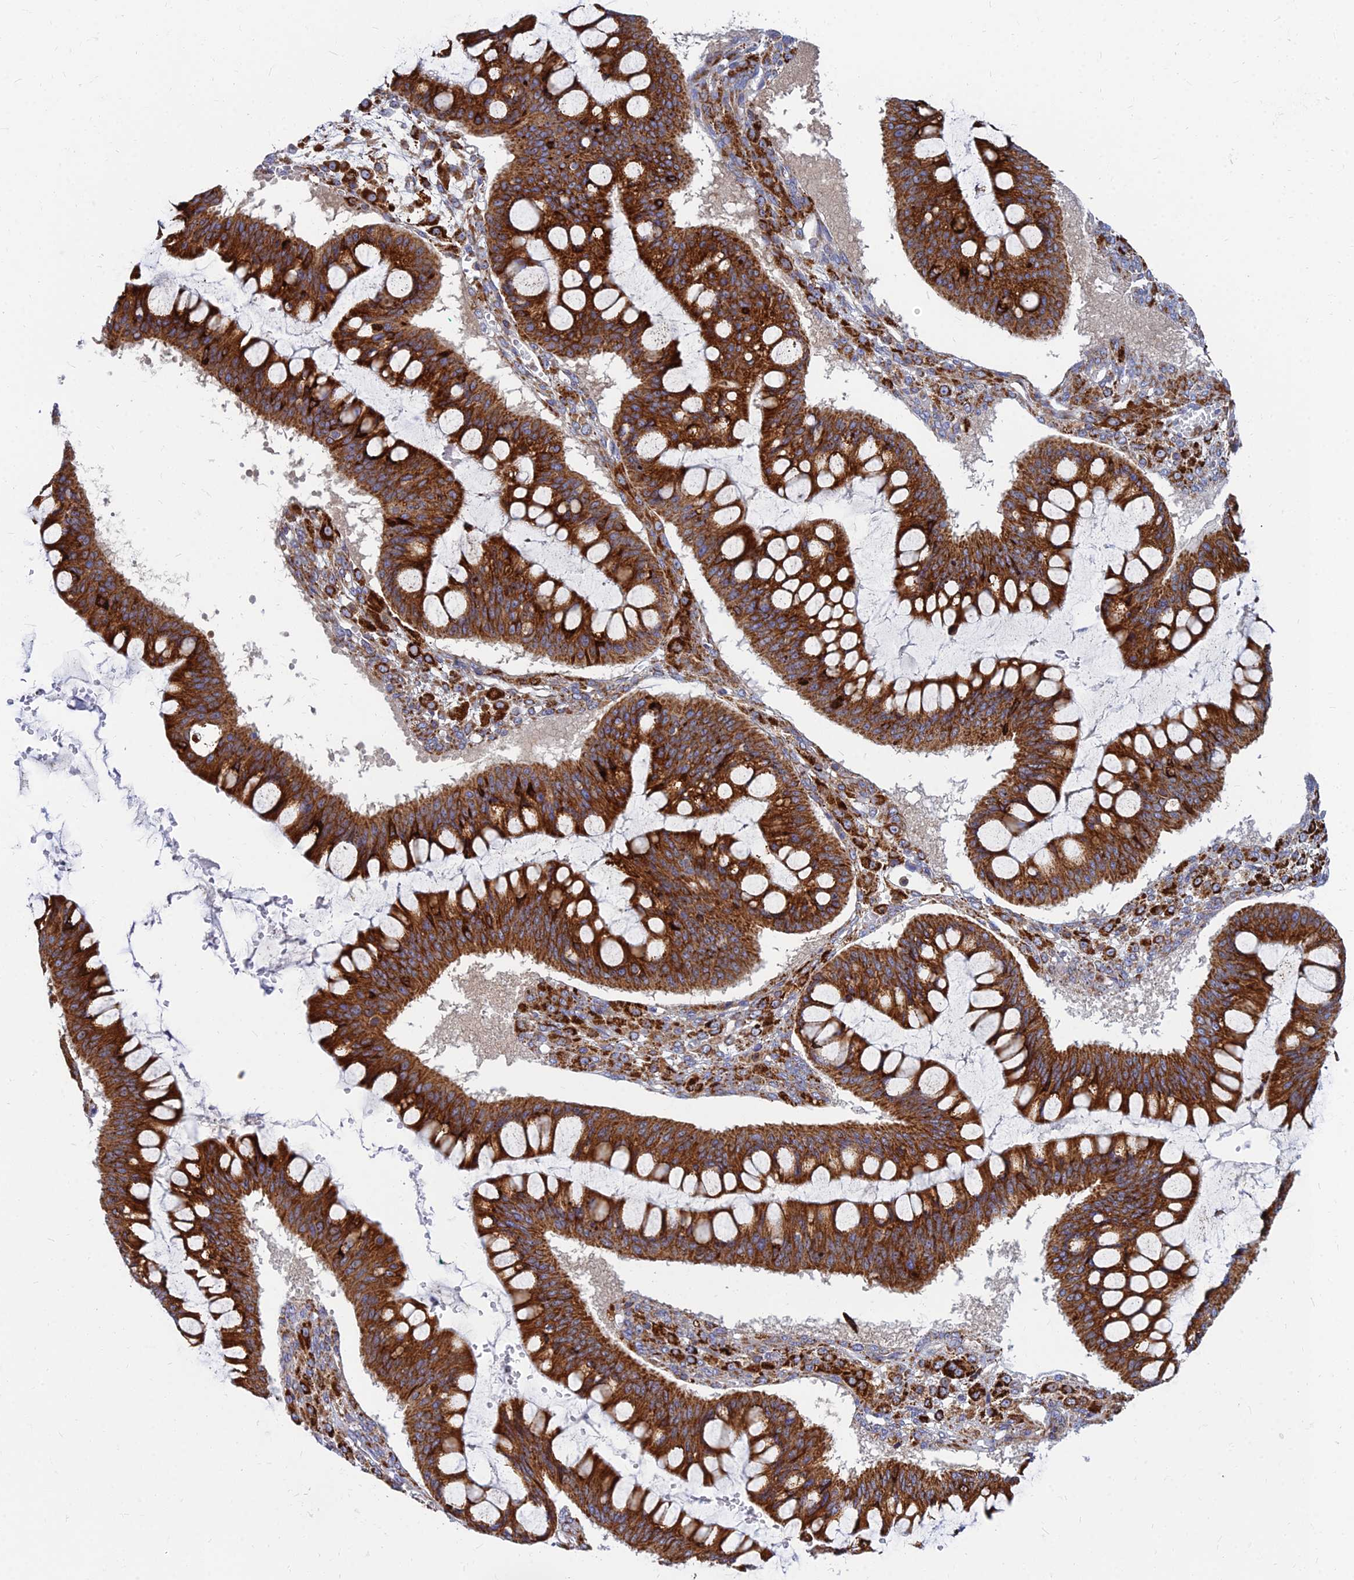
{"staining": {"intensity": "strong", "quantity": ">75%", "location": "cytoplasmic/membranous"}, "tissue": "ovarian cancer", "cell_type": "Tumor cells", "image_type": "cancer", "snomed": [{"axis": "morphology", "description": "Cystadenocarcinoma, mucinous, NOS"}, {"axis": "topography", "description": "Ovary"}], "caption": "Ovarian cancer (mucinous cystadenocarcinoma) stained with IHC reveals strong cytoplasmic/membranous positivity in approximately >75% of tumor cells. (Stains: DAB (3,3'-diaminobenzidine) in brown, nuclei in blue, Microscopy: brightfield microscopy at high magnification).", "gene": "CCT6B", "patient": {"sex": "female", "age": 73}}